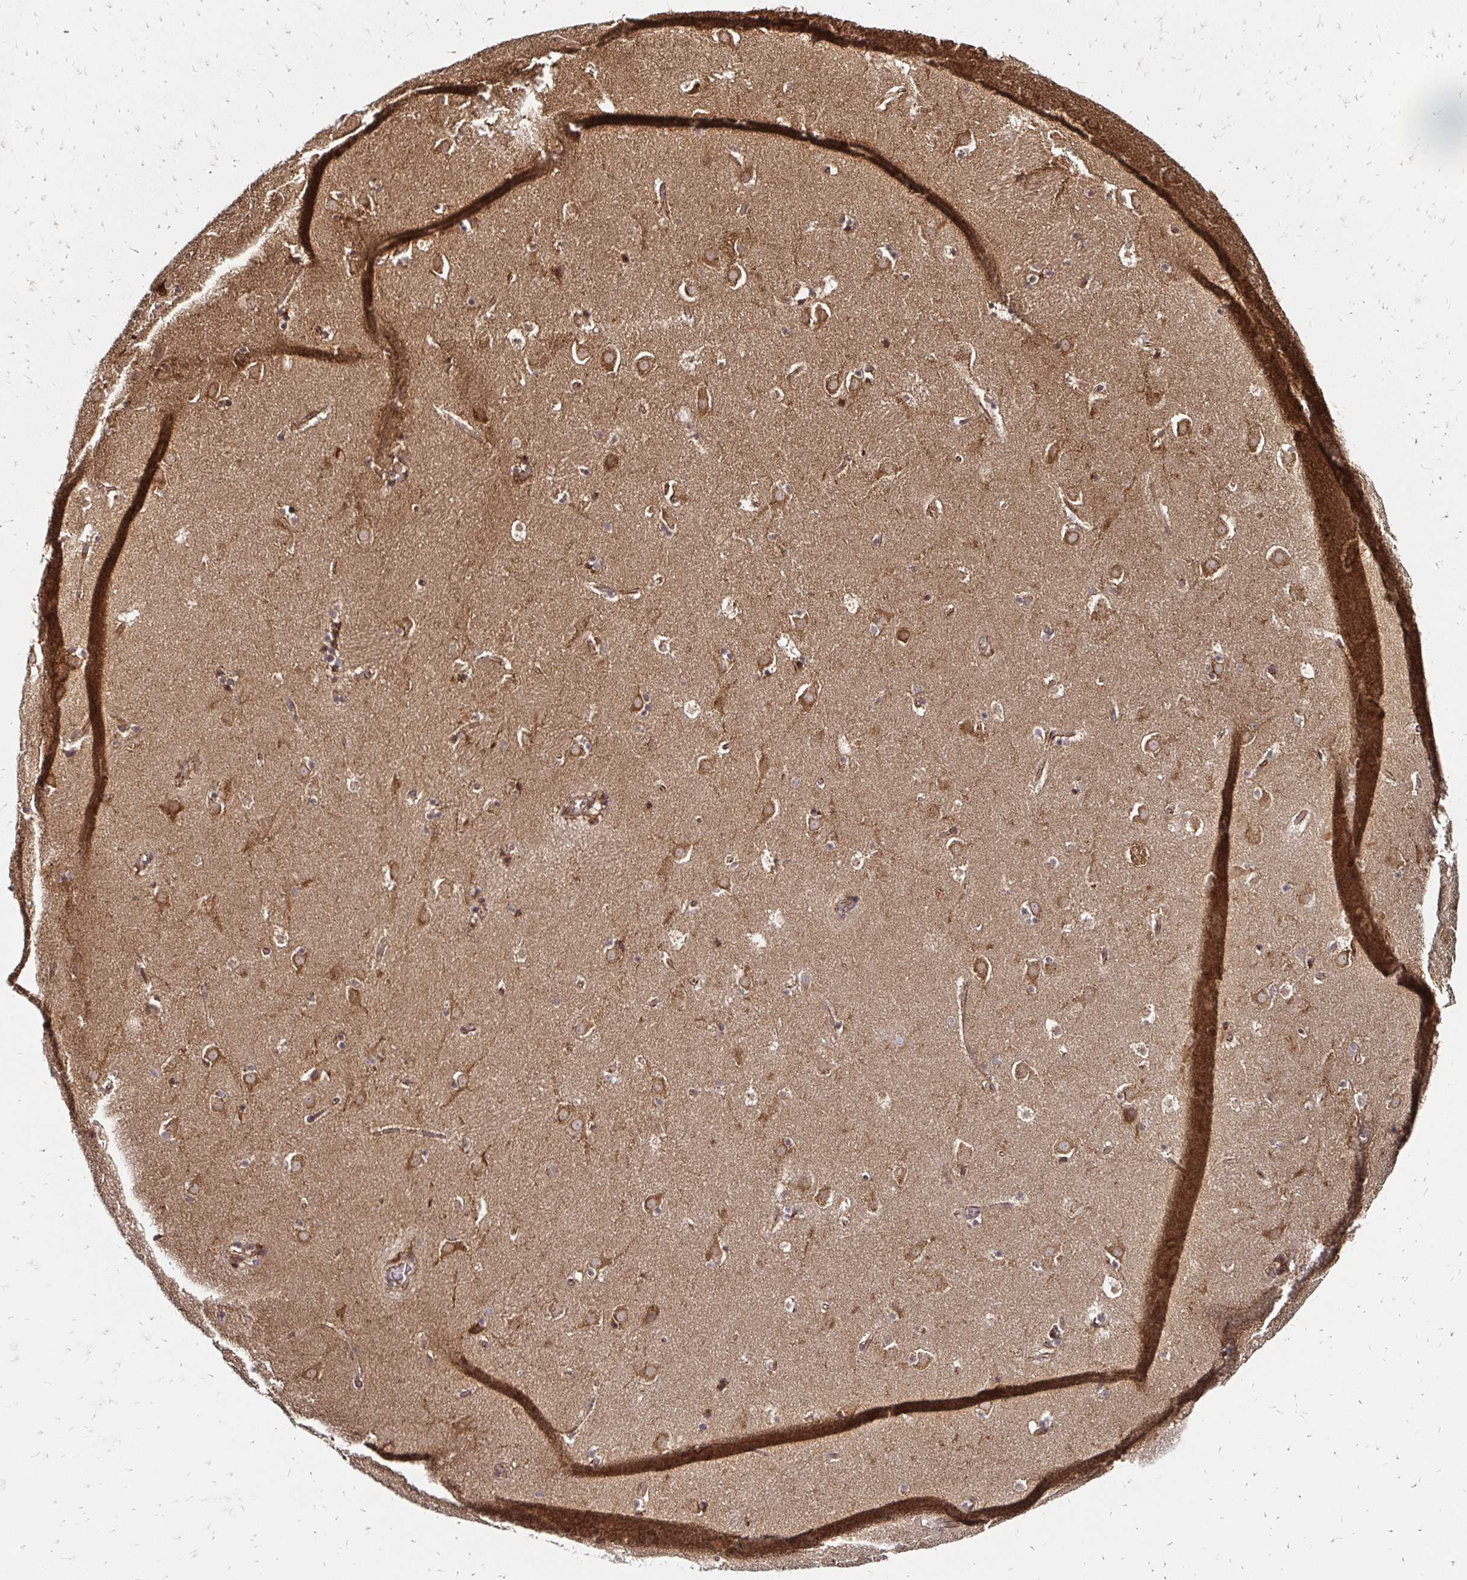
{"staining": {"intensity": "moderate", "quantity": ">75%", "location": "cytoplasmic/membranous"}, "tissue": "caudate", "cell_type": "Glial cells", "image_type": "normal", "snomed": [{"axis": "morphology", "description": "Normal tissue, NOS"}, {"axis": "topography", "description": "Lateral ventricle wall"}], "caption": "High-magnification brightfield microscopy of normal caudate stained with DAB (brown) and counterstained with hematoxylin (blue). glial cells exhibit moderate cytoplasmic/membranous staining is seen in approximately>75% of cells.", "gene": "ZW10", "patient": {"sex": "male", "age": 37}}